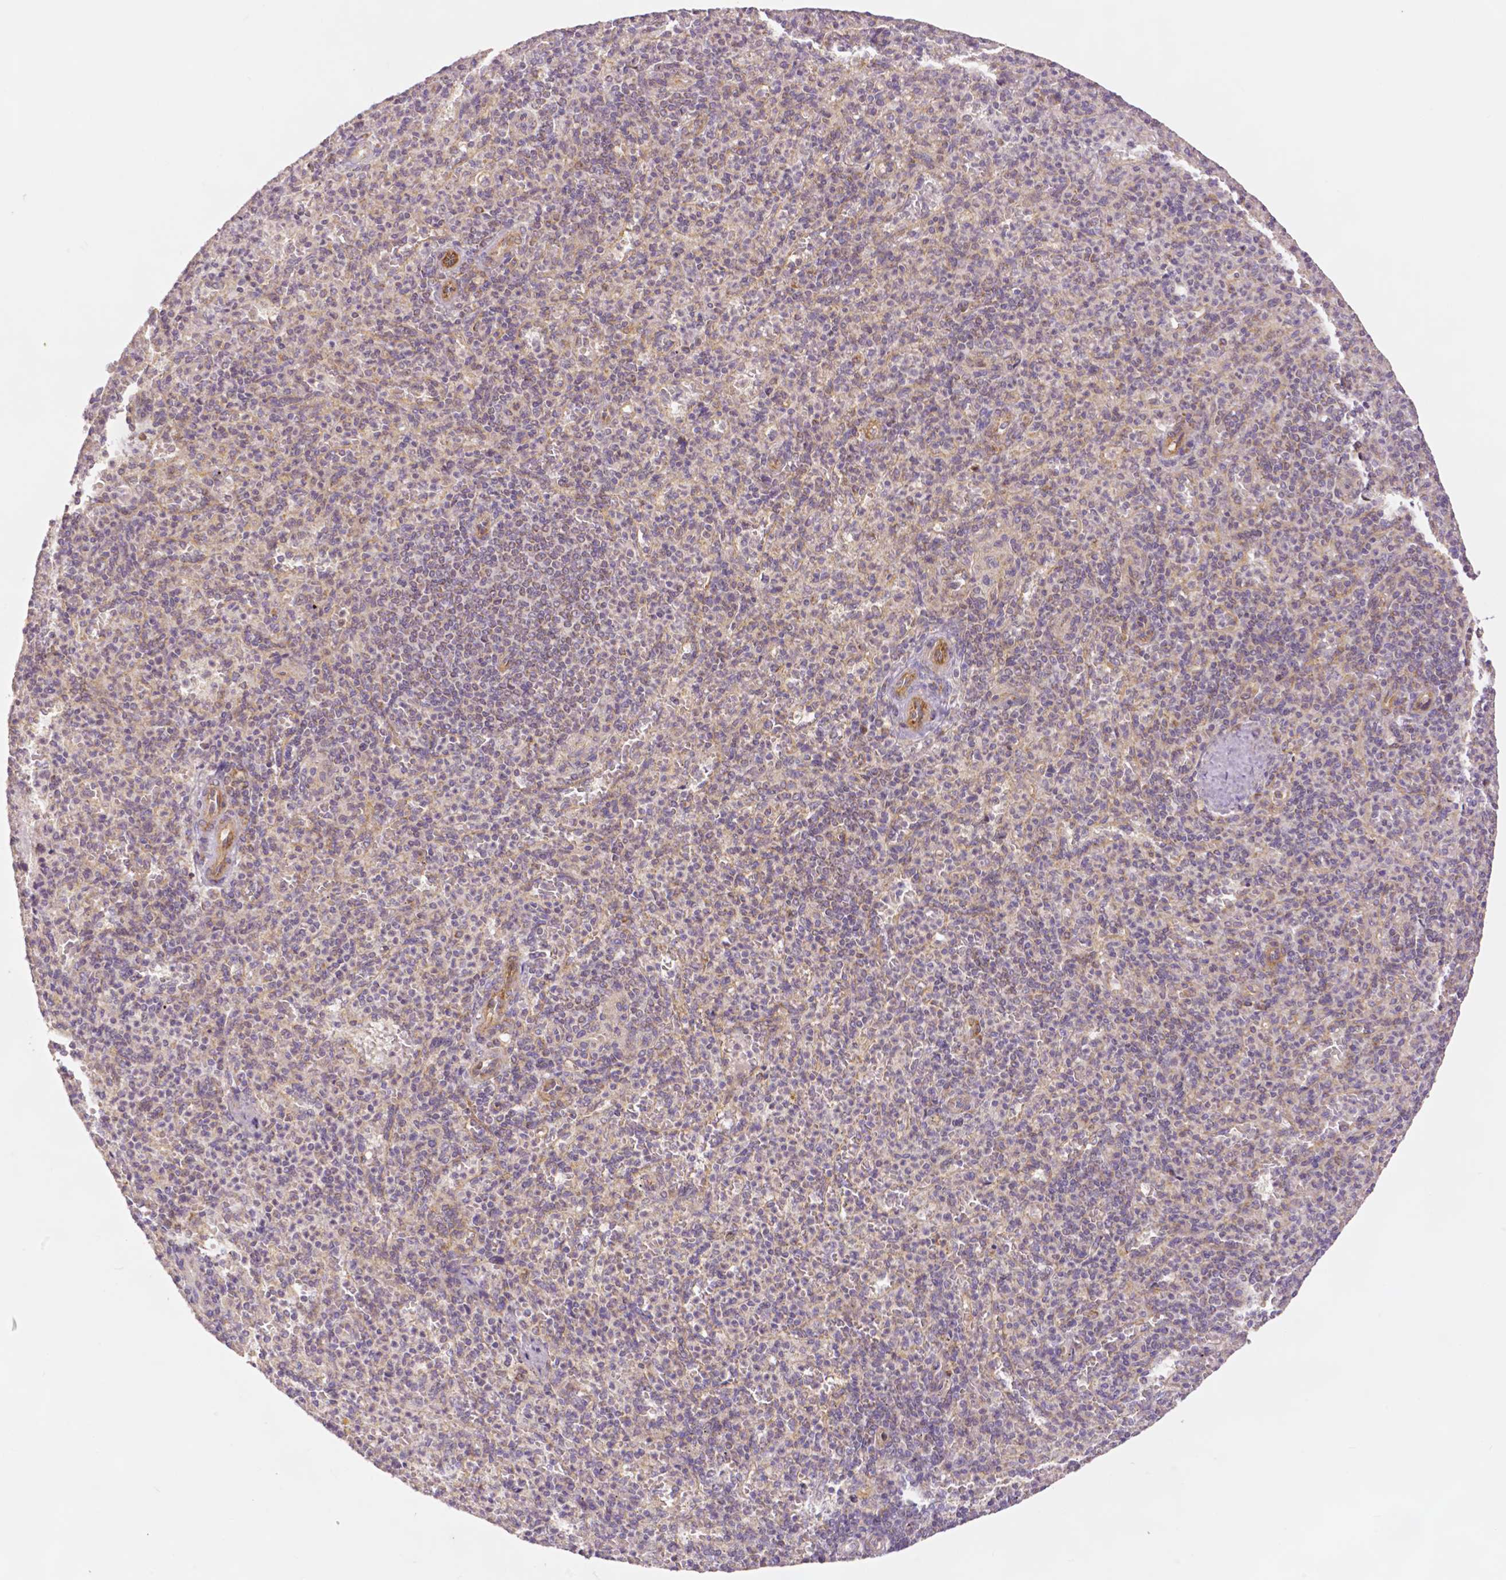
{"staining": {"intensity": "negative", "quantity": "none", "location": "none"}, "tissue": "spleen", "cell_type": "Cells in red pulp", "image_type": "normal", "snomed": [{"axis": "morphology", "description": "Normal tissue, NOS"}, {"axis": "topography", "description": "Spleen"}], "caption": "This micrograph is of benign spleen stained with immunohistochemistry to label a protein in brown with the nuclei are counter-stained blue. There is no expression in cells in red pulp.", "gene": "RHOT1", "patient": {"sex": "female", "age": 74}}